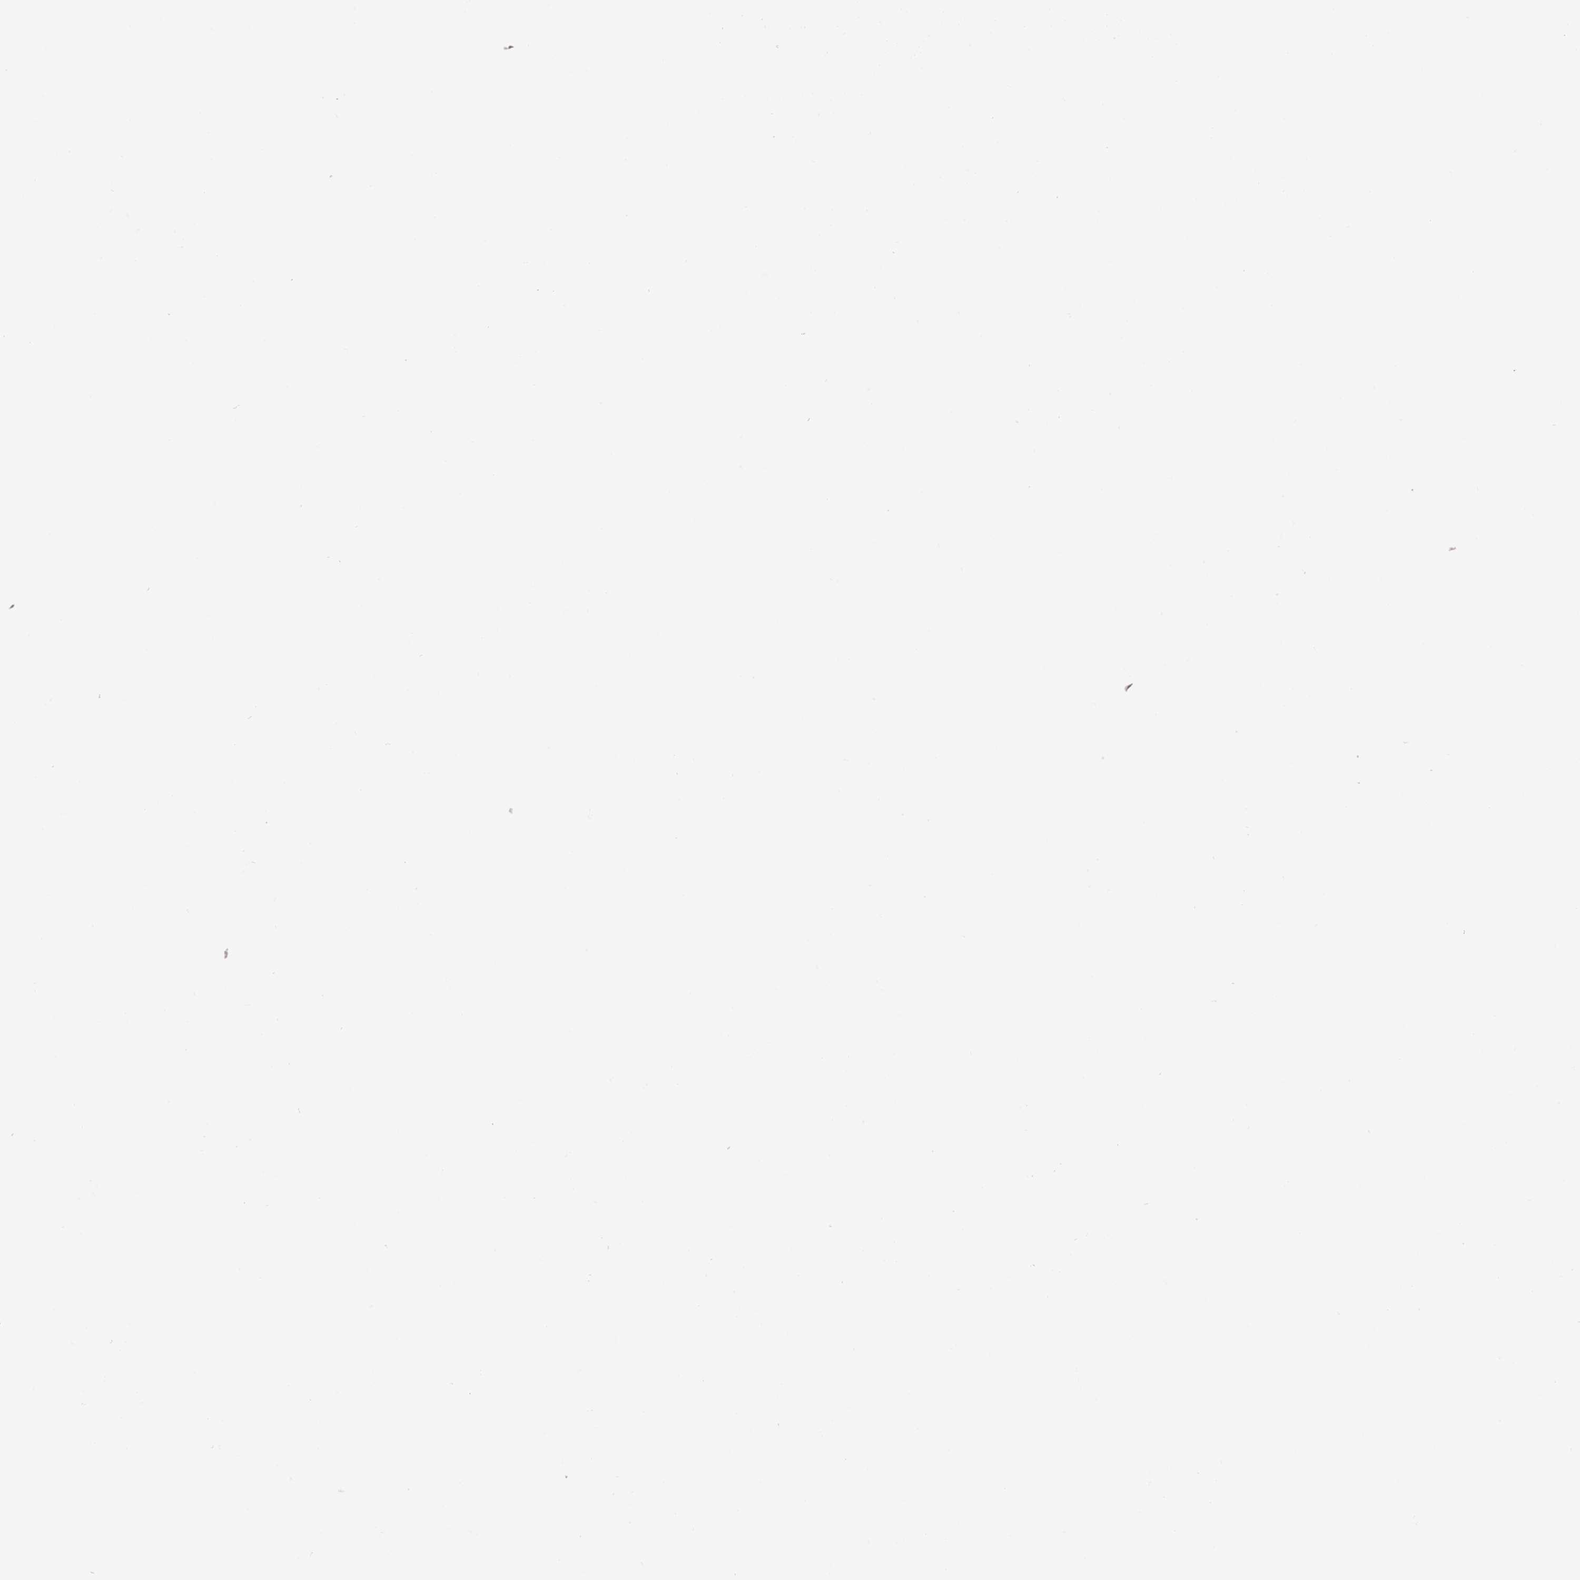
{"staining": {"intensity": "negative", "quantity": "none", "location": "none"}, "tissue": "renal cancer", "cell_type": "Tumor cells", "image_type": "cancer", "snomed": [{"axis": "morphology", "description": "Adenocarcinoma, NOS"}, {"axis": "topography", "description": "Kidney"}], "caption": "Immunohistochemistry (IHC) histopathology image of adenocarcinoma (renal) stained for a protein (brown), which displays no expression in tumor cells. The staining was performed using DAB (3,3'-diaminobenzidine) to visualize the protein expression in brown, while the nuclei were stained in blue with hematoxylin (Magnification: 20x).", "gene": "EGR4", "patient": {"sex": "male", "age": 56}}